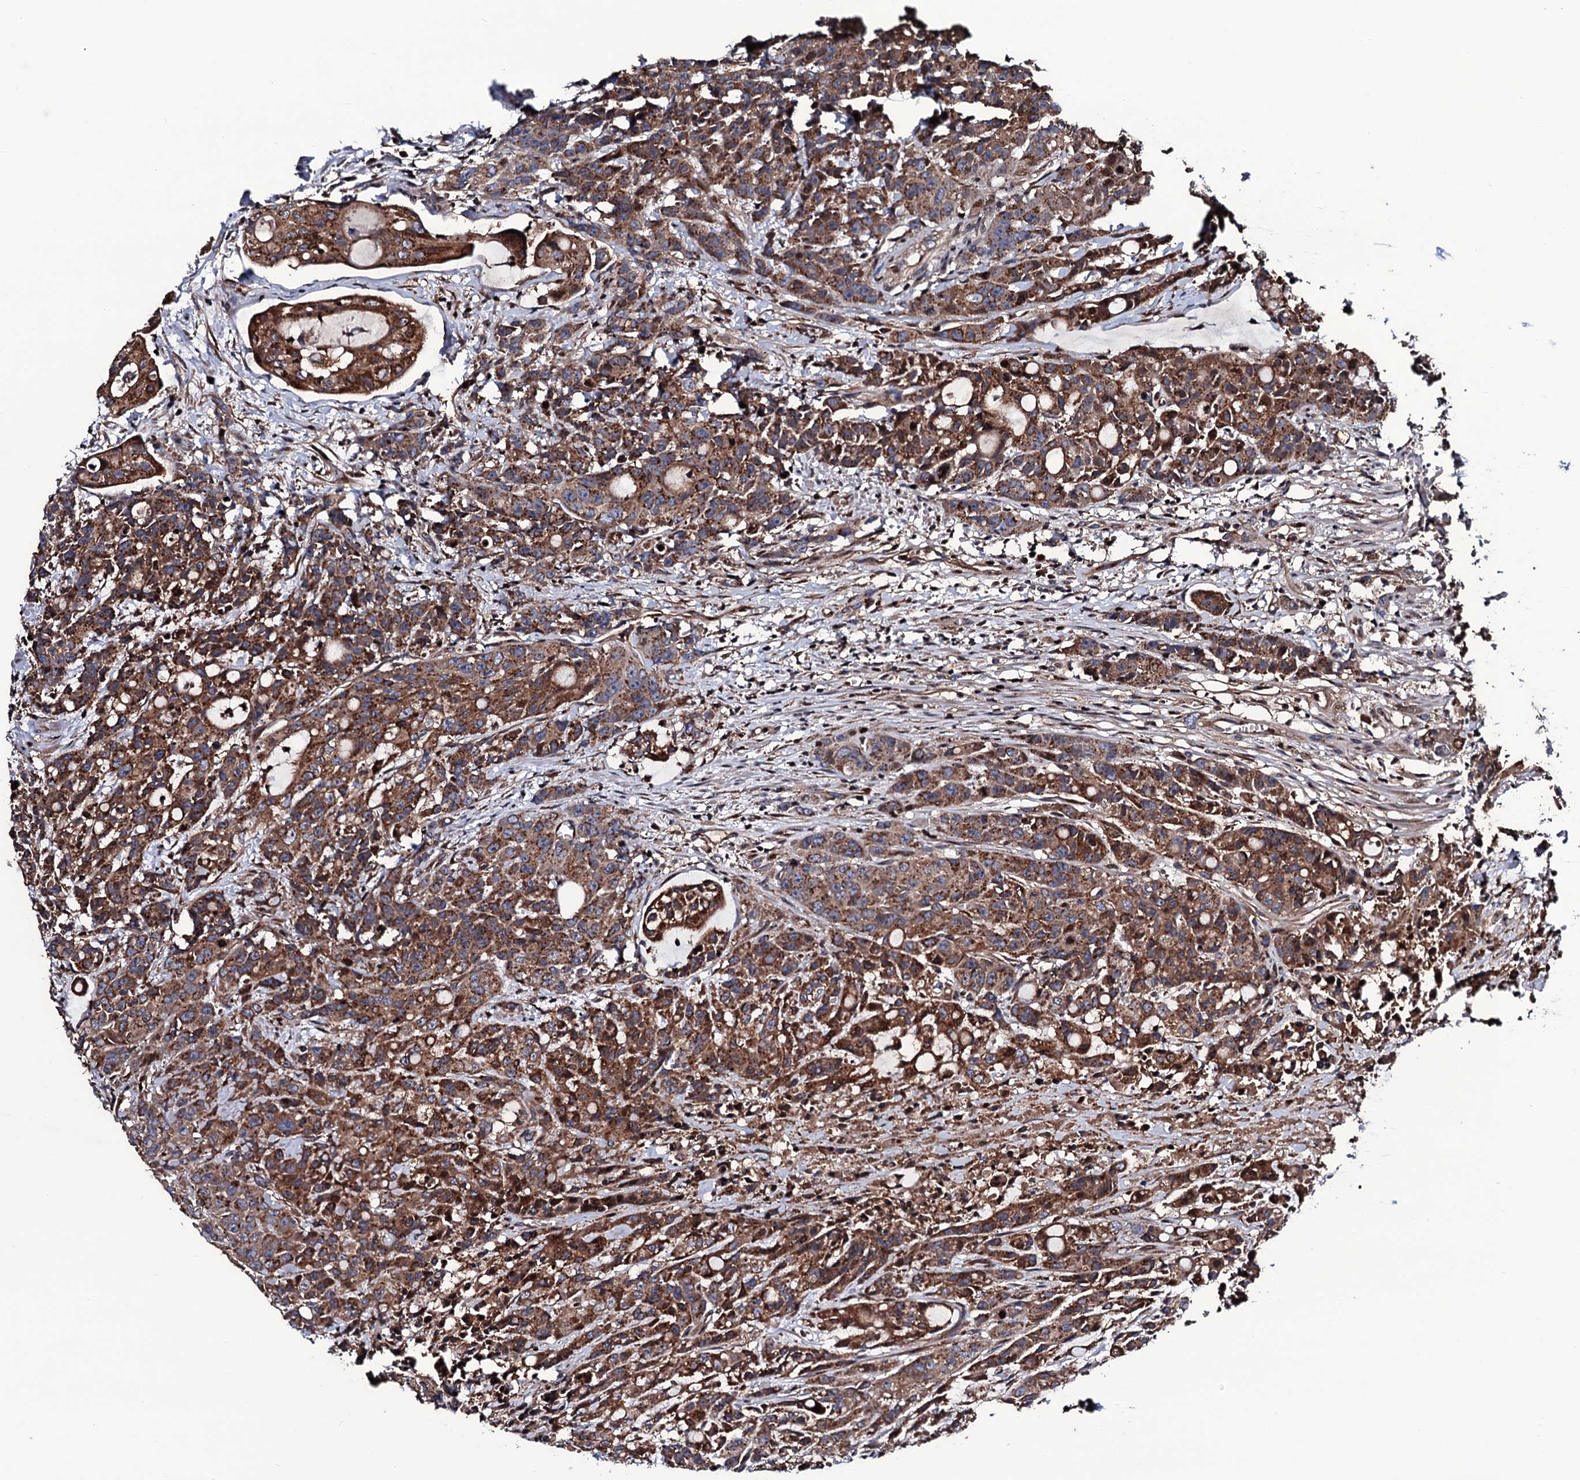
{"staining": {"intensity": "strong", "quantity": ">75%", "location": "cytoplasmic/membranous"}, "tissue": "colorectal cancer", "cell_type": "Tumor cells", "image_type": "cancer", "snomed": [{"axis": "morphology", "description": "Adenocarcinoma, NOS"}, {"axis": "topography", "description": "Colon"}], "caption": "Colorectal adenocarcinoma stained with immunohistochemistry (IHC) reveals strong cytoplasmic/membranous staining in approximately >75% of tumor cells.", "gene": "PLET1", "patient": {"sex": "male", "age": 62}}